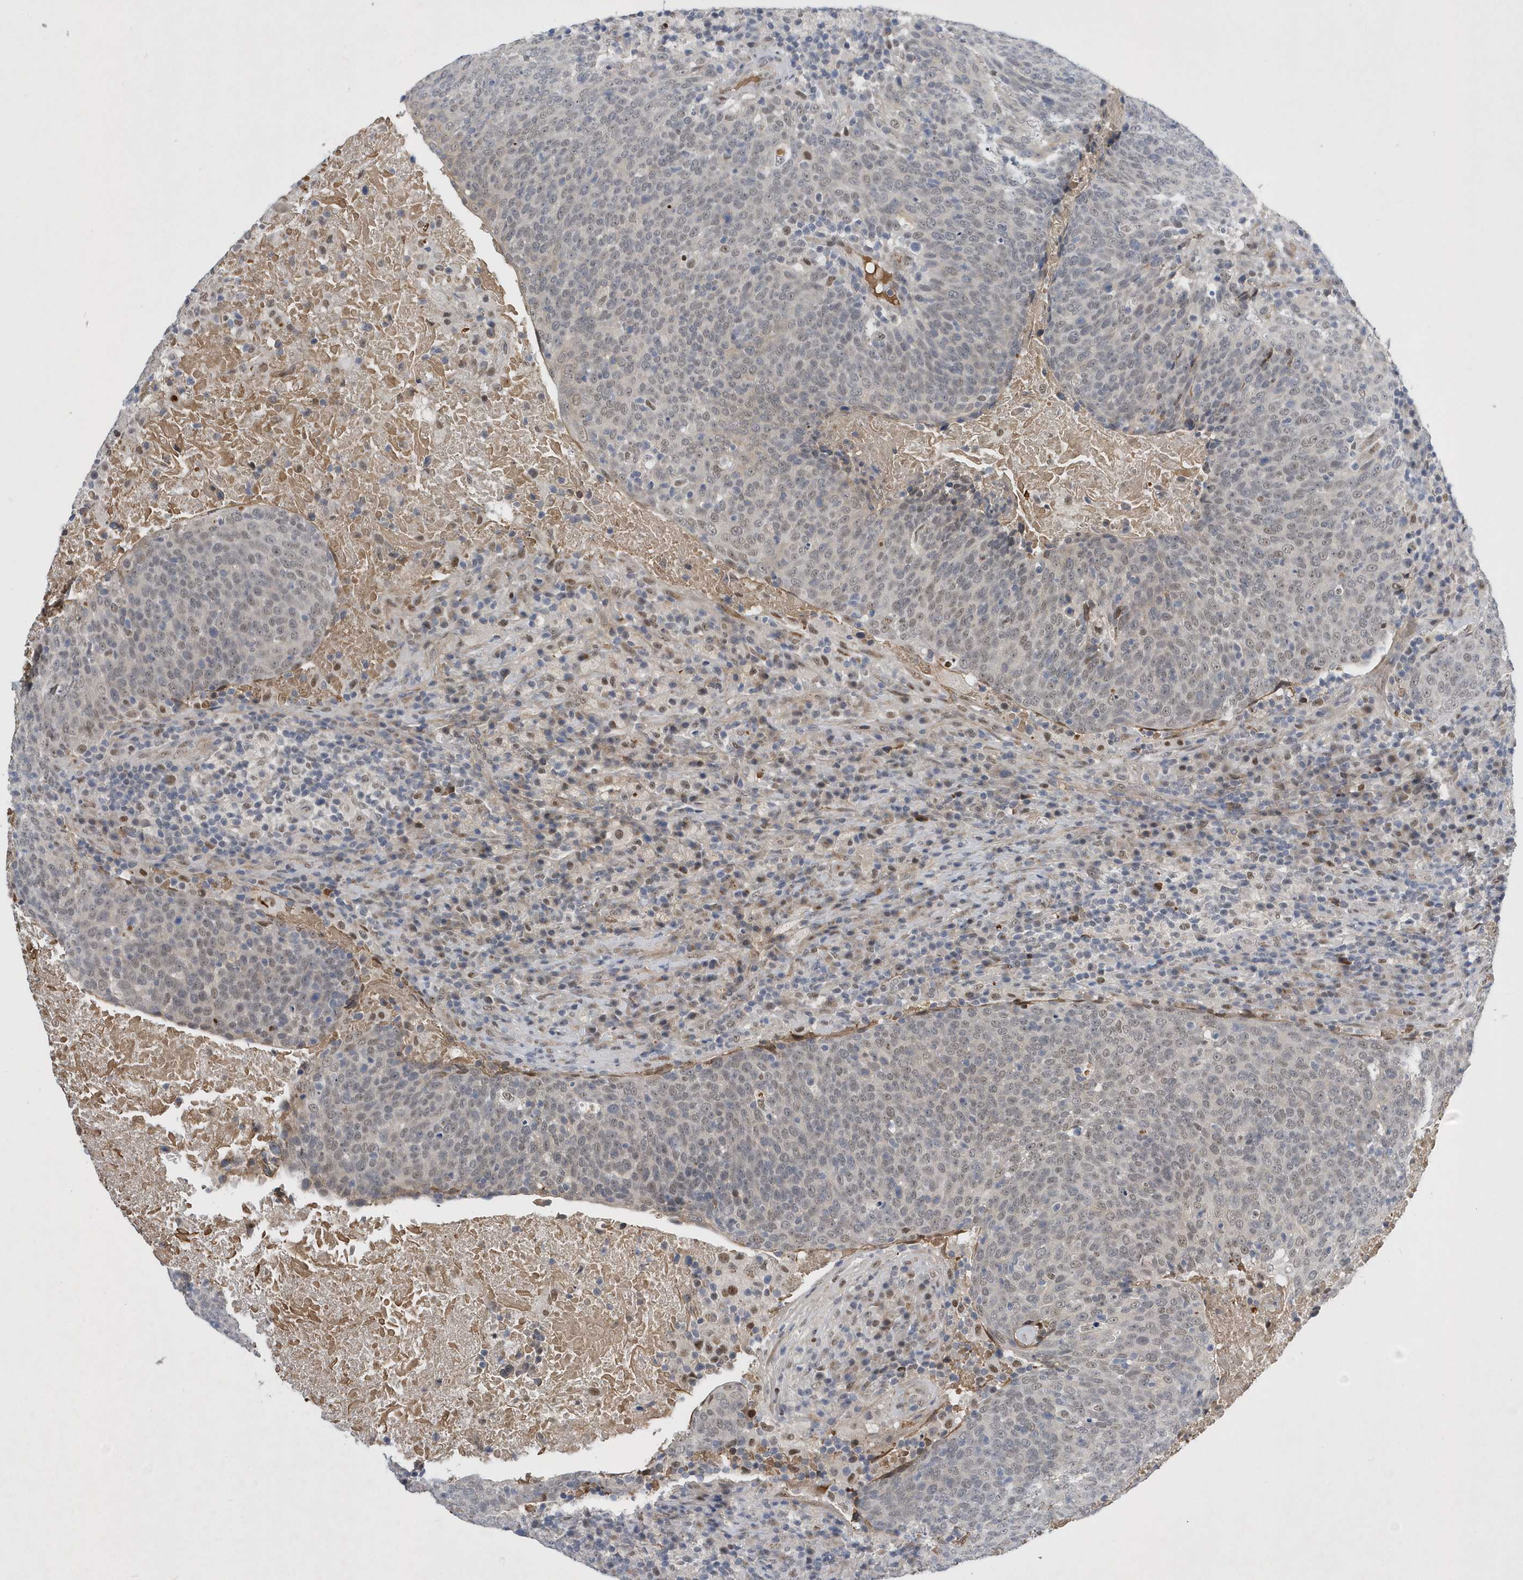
{"staining": {"intensity": "weak", "quantity": "25%-75%", "location": "nuclear"}, "tissue": "head and neck cancer", "cell_type": "Tumor cells", "image_type": "cancer", "snomed": [{"axis": "morphology", "description": "Squamous cell carcinoma, NOS"}, {"axis": "morphology", "description": "Squamous cell carcinoma, metastatic, NOS"}, {"axis": "topography", "description": "Lymph node"}, {"axis": "topography", "description": "Head-Neck"}], "caption": "This image exhibits immunohistochemistry (IHC) staining of human head and neck cancer (metastatic squamous cell carcinoma), with low weak nuclear staining in approximately 25%-75% of tumor cells.", "gene": "FAM217A", "patient": {"sex": "male", "age": 62}}